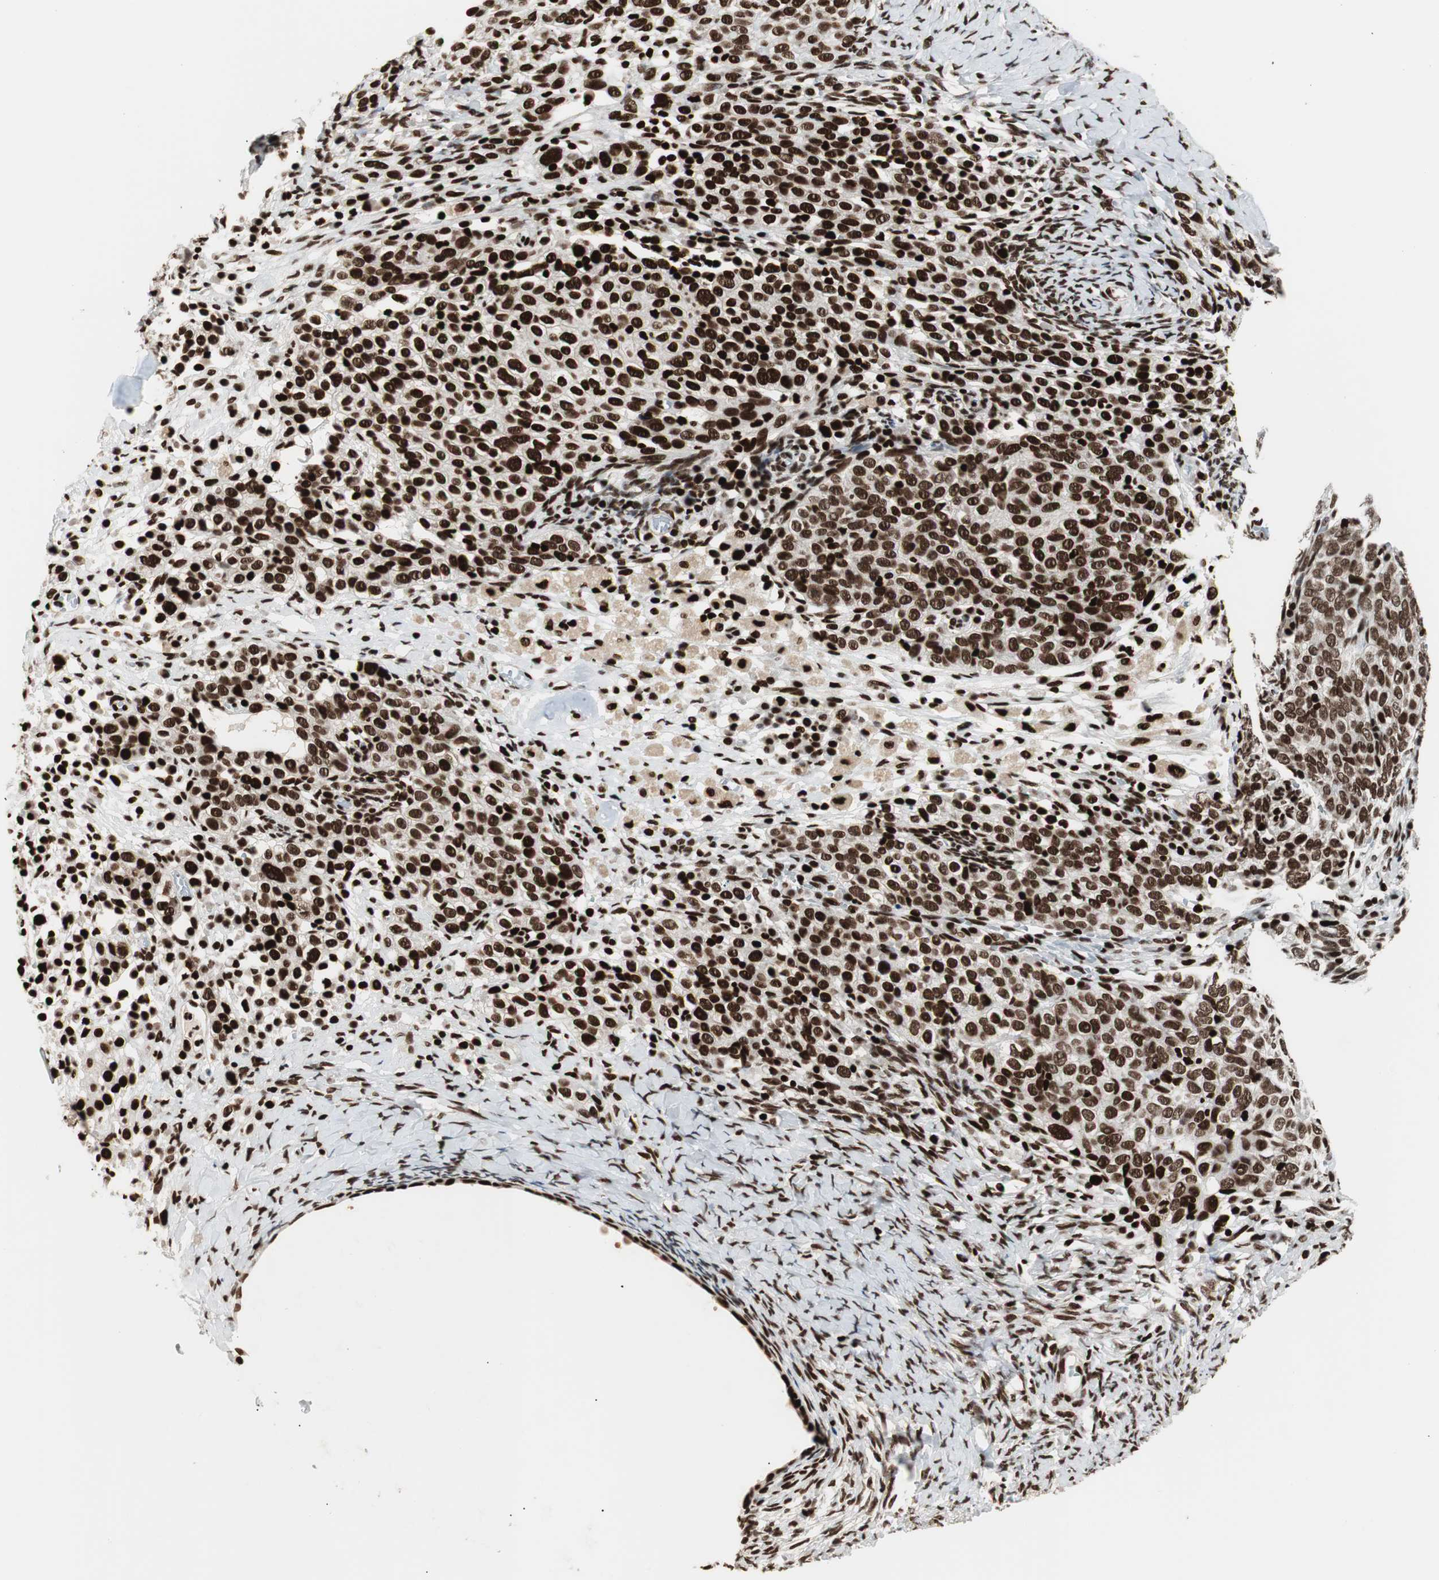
{"staining": {"intensity": "strong", "quantity": ">75%", "location": "nuclear"}, "tissue": "ovarian cancer", "cell_type": "Tumor cells", "image_type": "cancer", "snomed": [{"axis": "morphology", "description": "Normal tissue, NOS"}, {"axis": "morphology", "description": "Cystadenocarcinoma, serous, NOS"}, {"axis": "topography", "description": "Ovary"}], "caption": "Immunohistochemical staining of human ovarian cancer shows high levels of strong nuclear expression in about >75% of tumor cells.", "gene": "MTA2", "patient": {"sex": "female", "age": 62}}